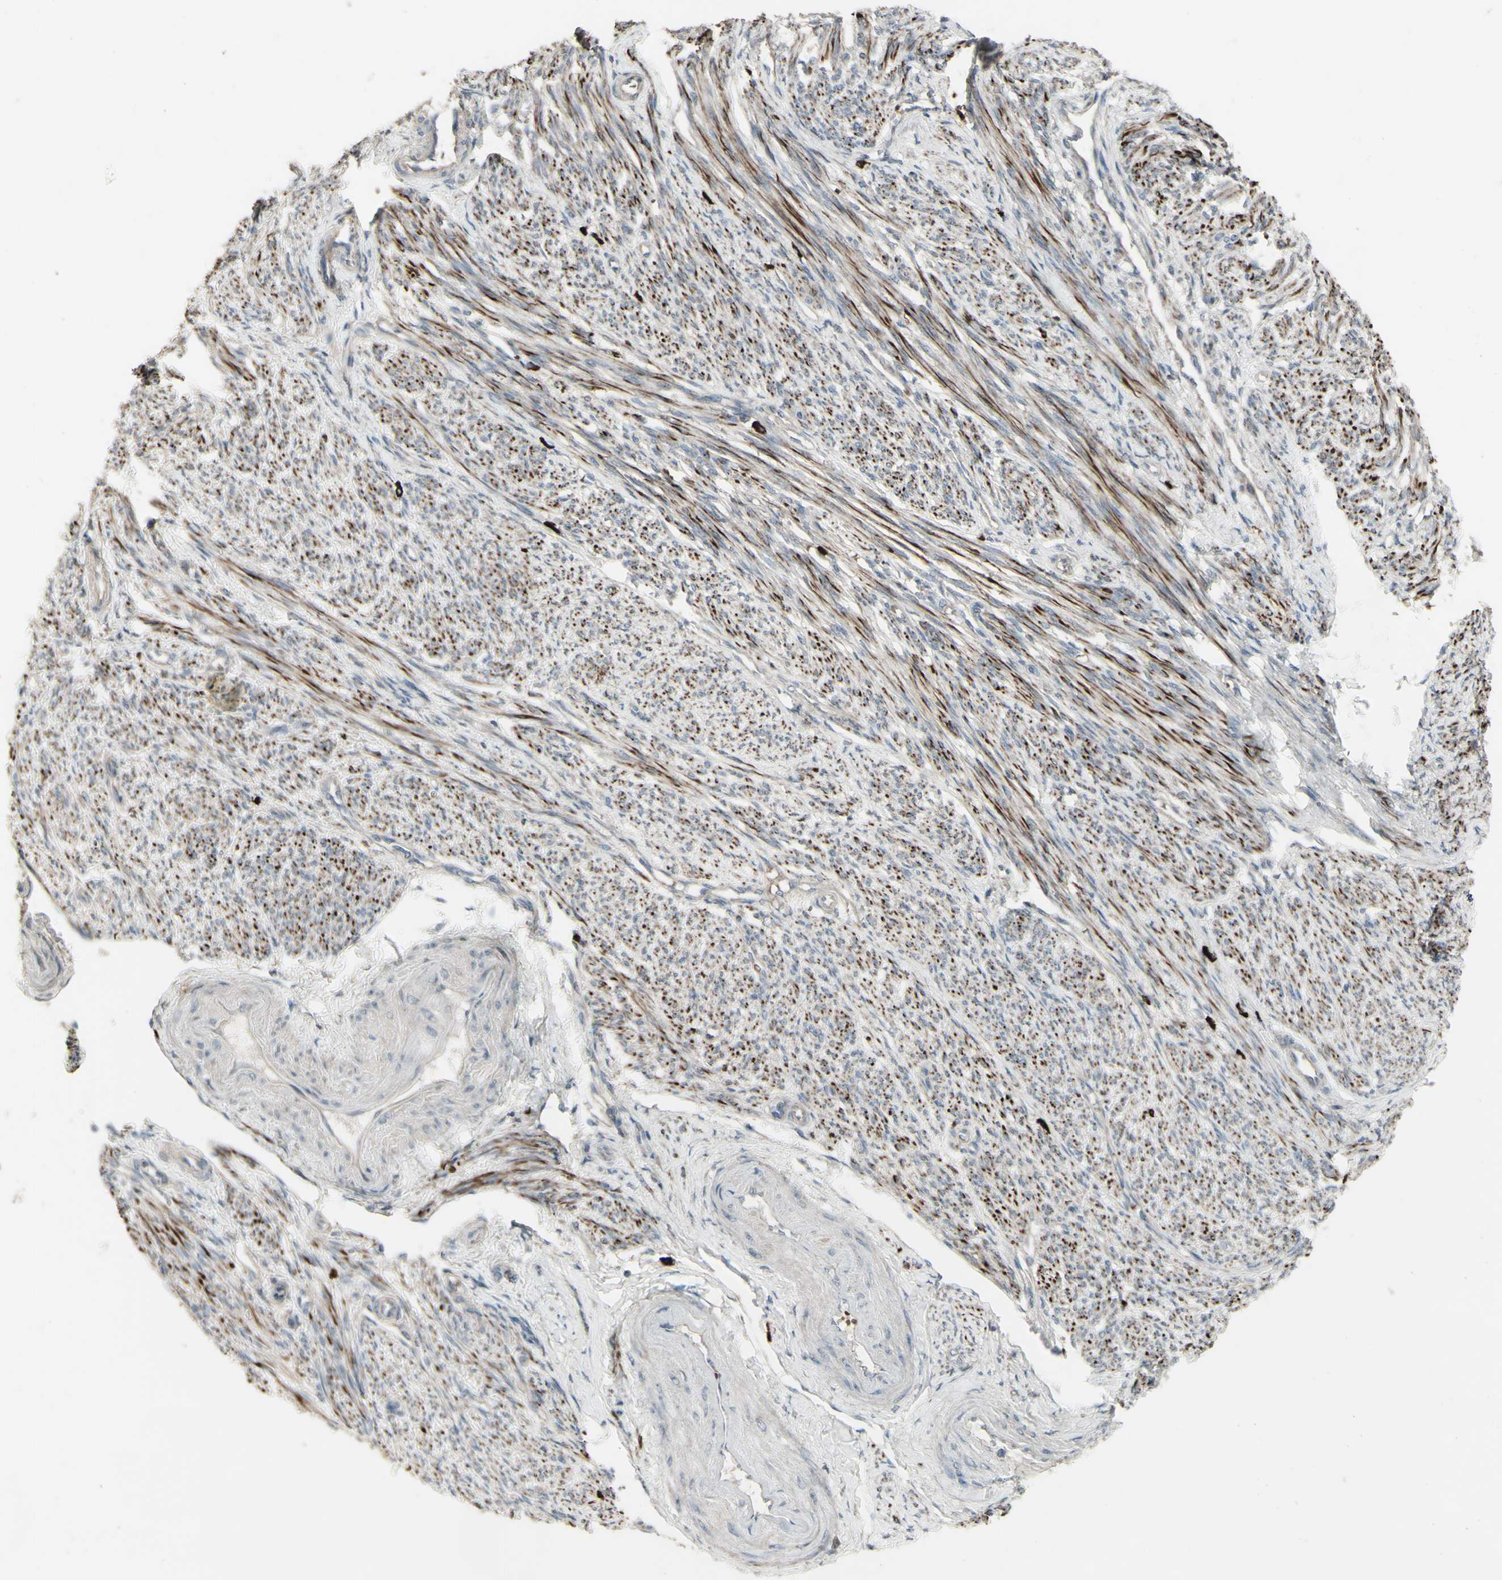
{"staining": {"intensity": "strong", "quantity": "25%-75%", "location": "cytoplasmic/membranous"}, "tissue": "smooth muscle", "cell_type": "Smooth muscle cells", "image_type": "normal", "snomed": [{"axis": "morphology", "description": "Normal tissue, NOS"}, {"axis": "topography", "description": "Smooth muscle"}], "caption": "An image of smooth muscle stained for a protein shows strong cytoplasmic/membranous brown staining in smooth muscle cells. The protein is stained brown, and the nuclei are stained in blue (DAB IHC with brightfield microscopy, high magnification).", "gene": "GRAMD1B", "patient": {"sex": "female", "age": 65}}